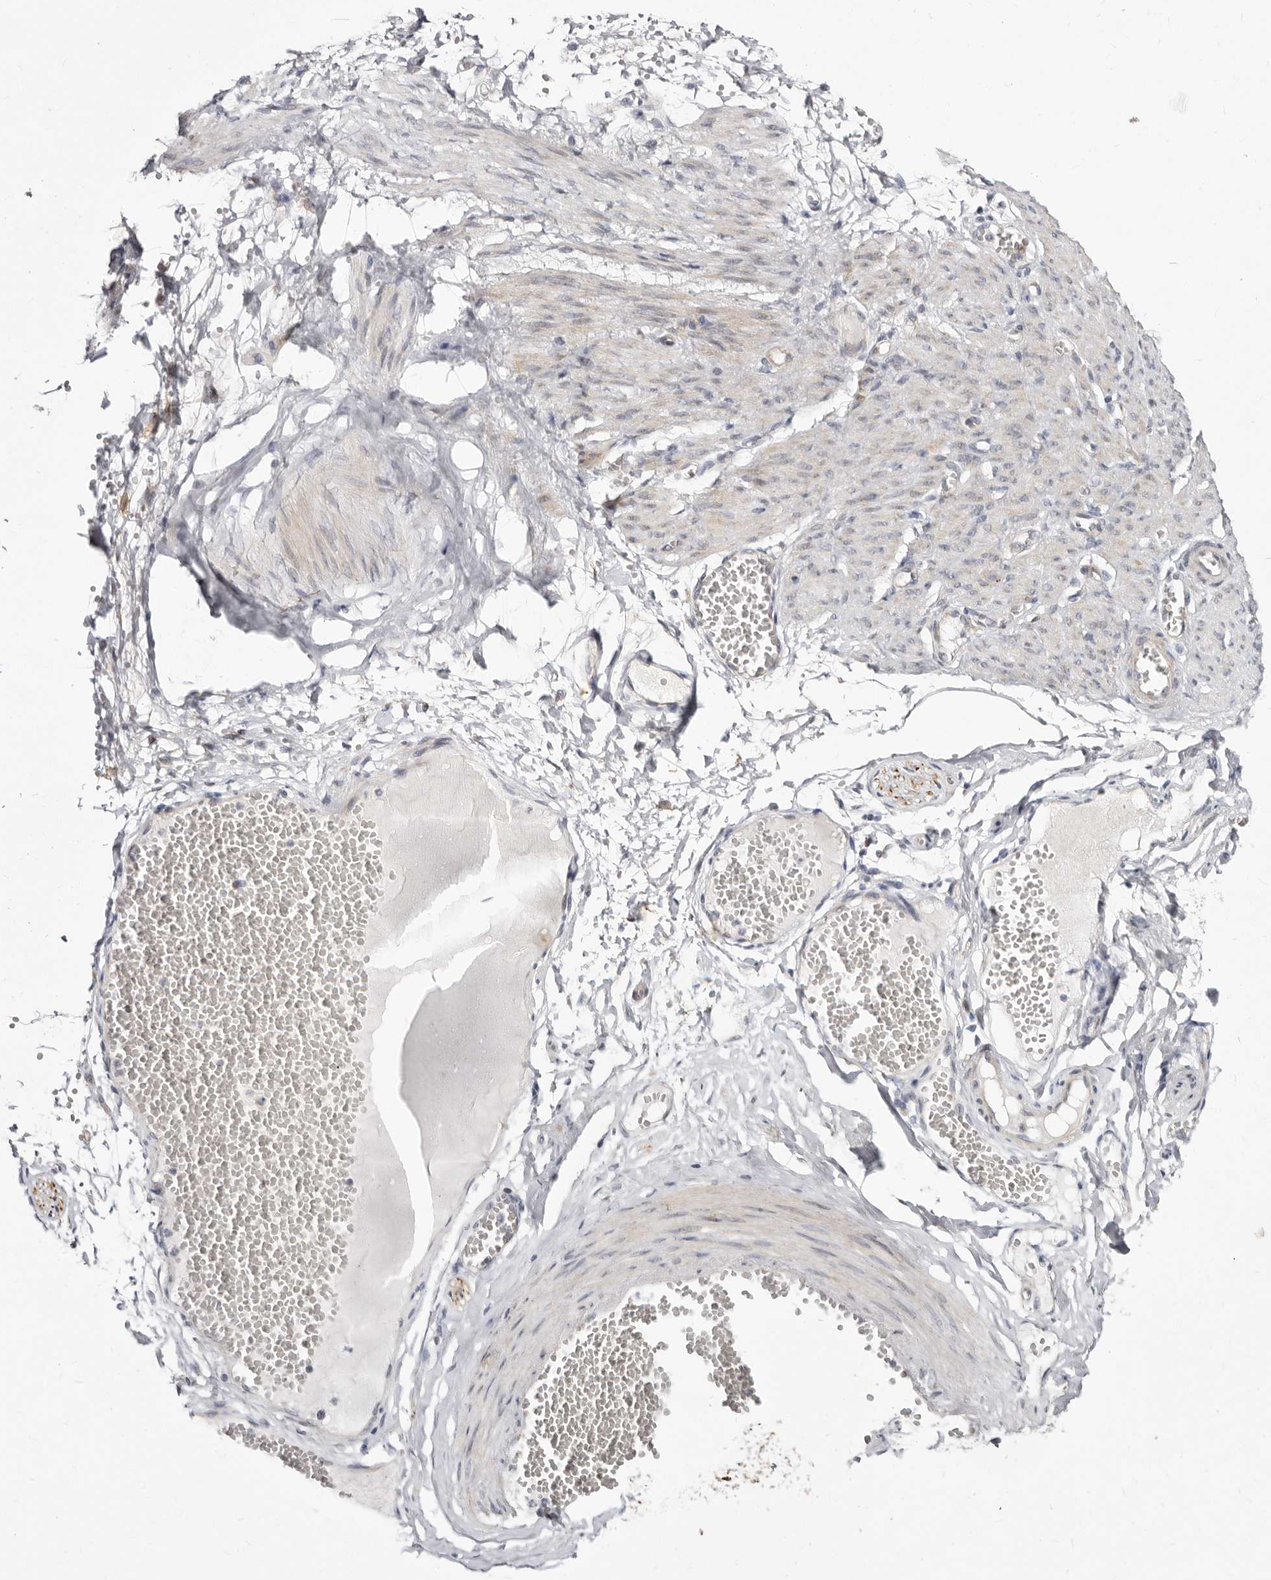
{"staining": {"intensity": "negative", "quantity": "none", "location": "none"}, "tissue": "soft tissue", "cell_type": "Fibroblasts", "image_type": "normal", "snomed": [{"axis": "morphology", "description": "Normal tissue, NOS"}, {"axis": "topography", "description": "Smooth muscle"}, {"axis": "topography", "description": "Peripheral nerve tissue"}], "caption": "Human soft tissue stained for a protein using immunohistochemistry exhibits no staining in fibroblasts.", "gene": "KLHL4", "patient": {"sex": "female", "age": 39}}